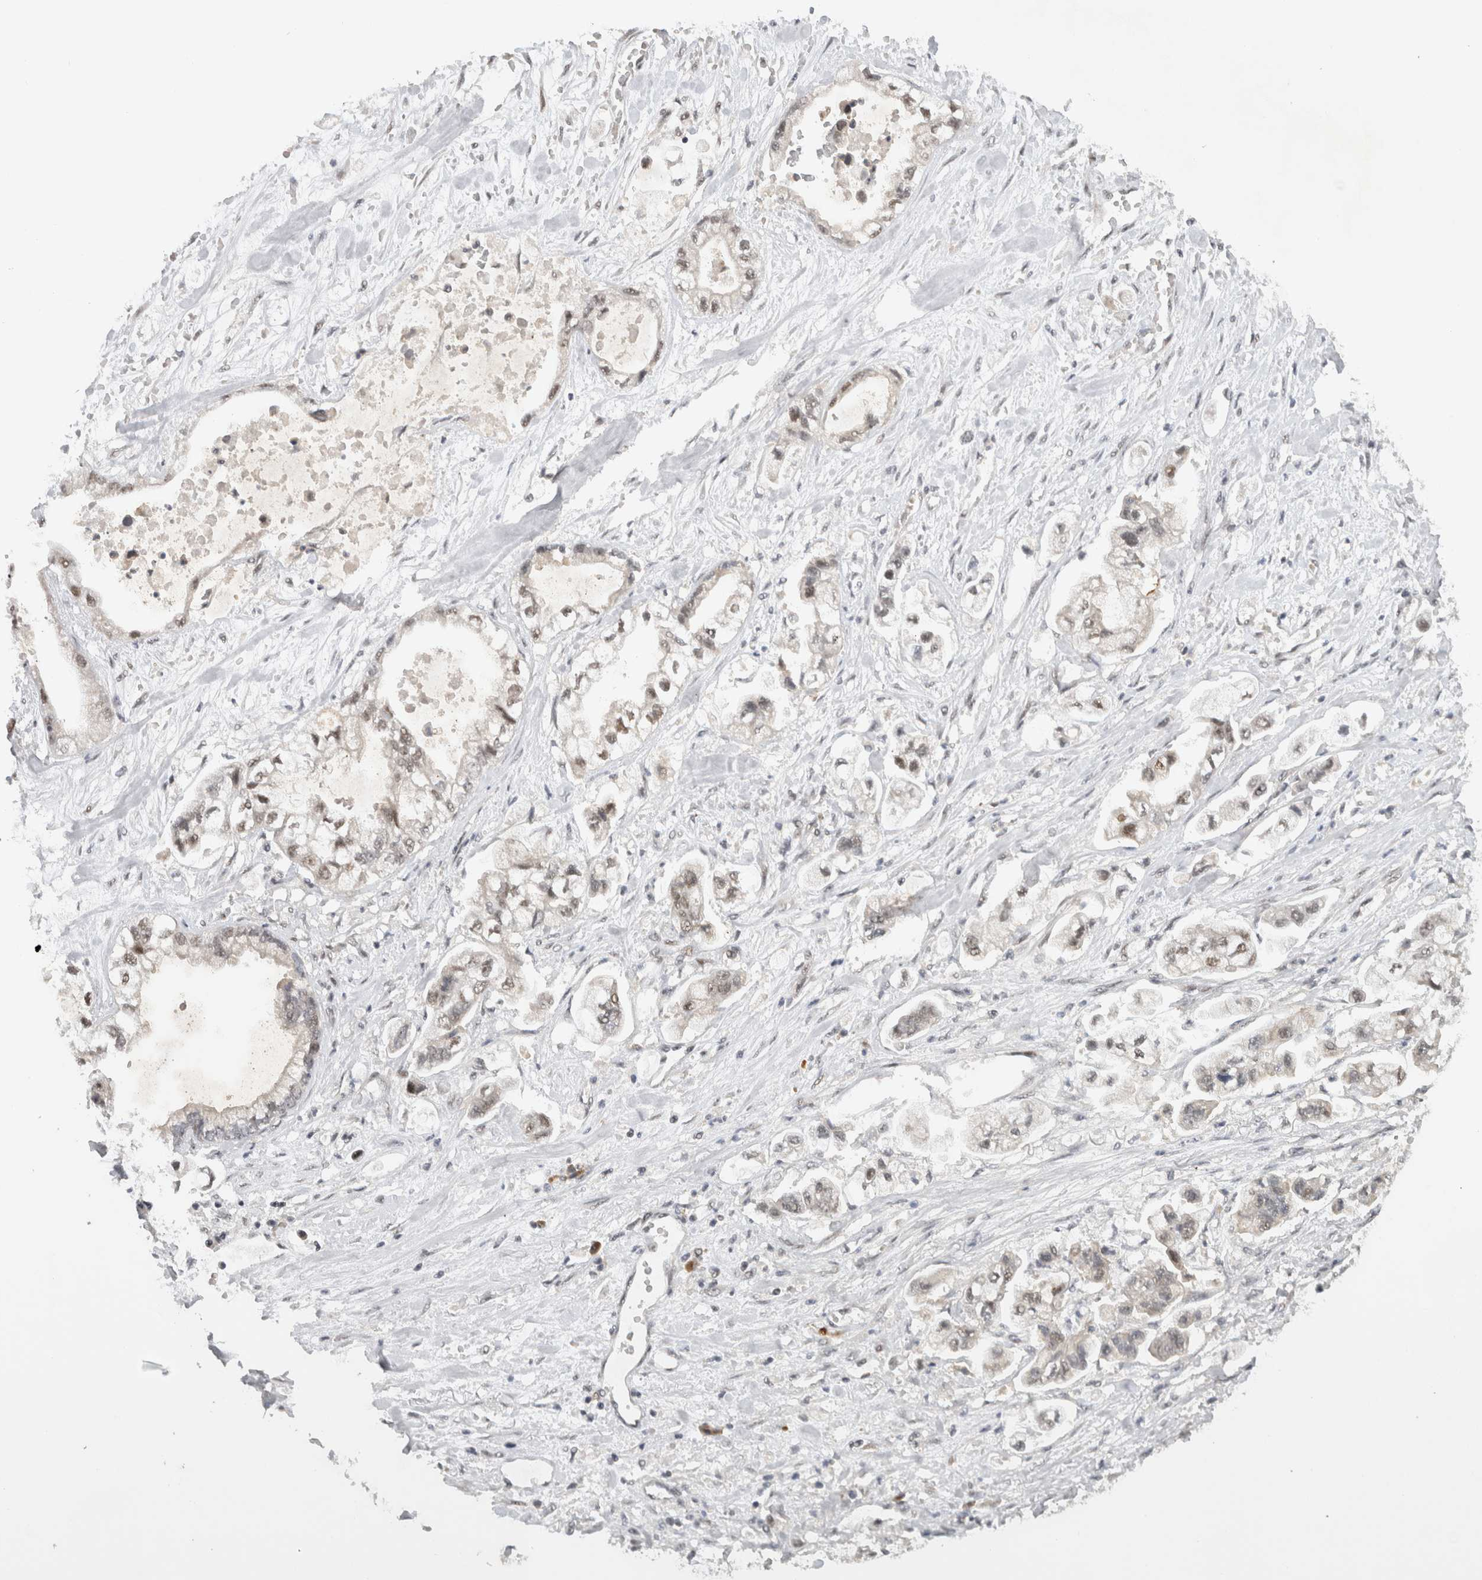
{"staining": {"intensity": "weak", "quantity": "25%-75%", "location": "nuclear"}, "tissue": "stomach cancer", "cell_type": "Tumor cells", "image_type": "cancer", "snomed": [{"axis": "morphology", "description": "Normal tissue, NOS"}, {"axis": "morphology", "description": "Adenocarcinoma, NOS"}, {"axis": "topography", "description": "Stomach"}], "caption": "Weak nuclear expression for a protein is seen in approximately 25%-75% of tumor cells of stomach cancer using IHC.", "gene": "HESX1", "patient": {"sex": "male", "age": 62}}